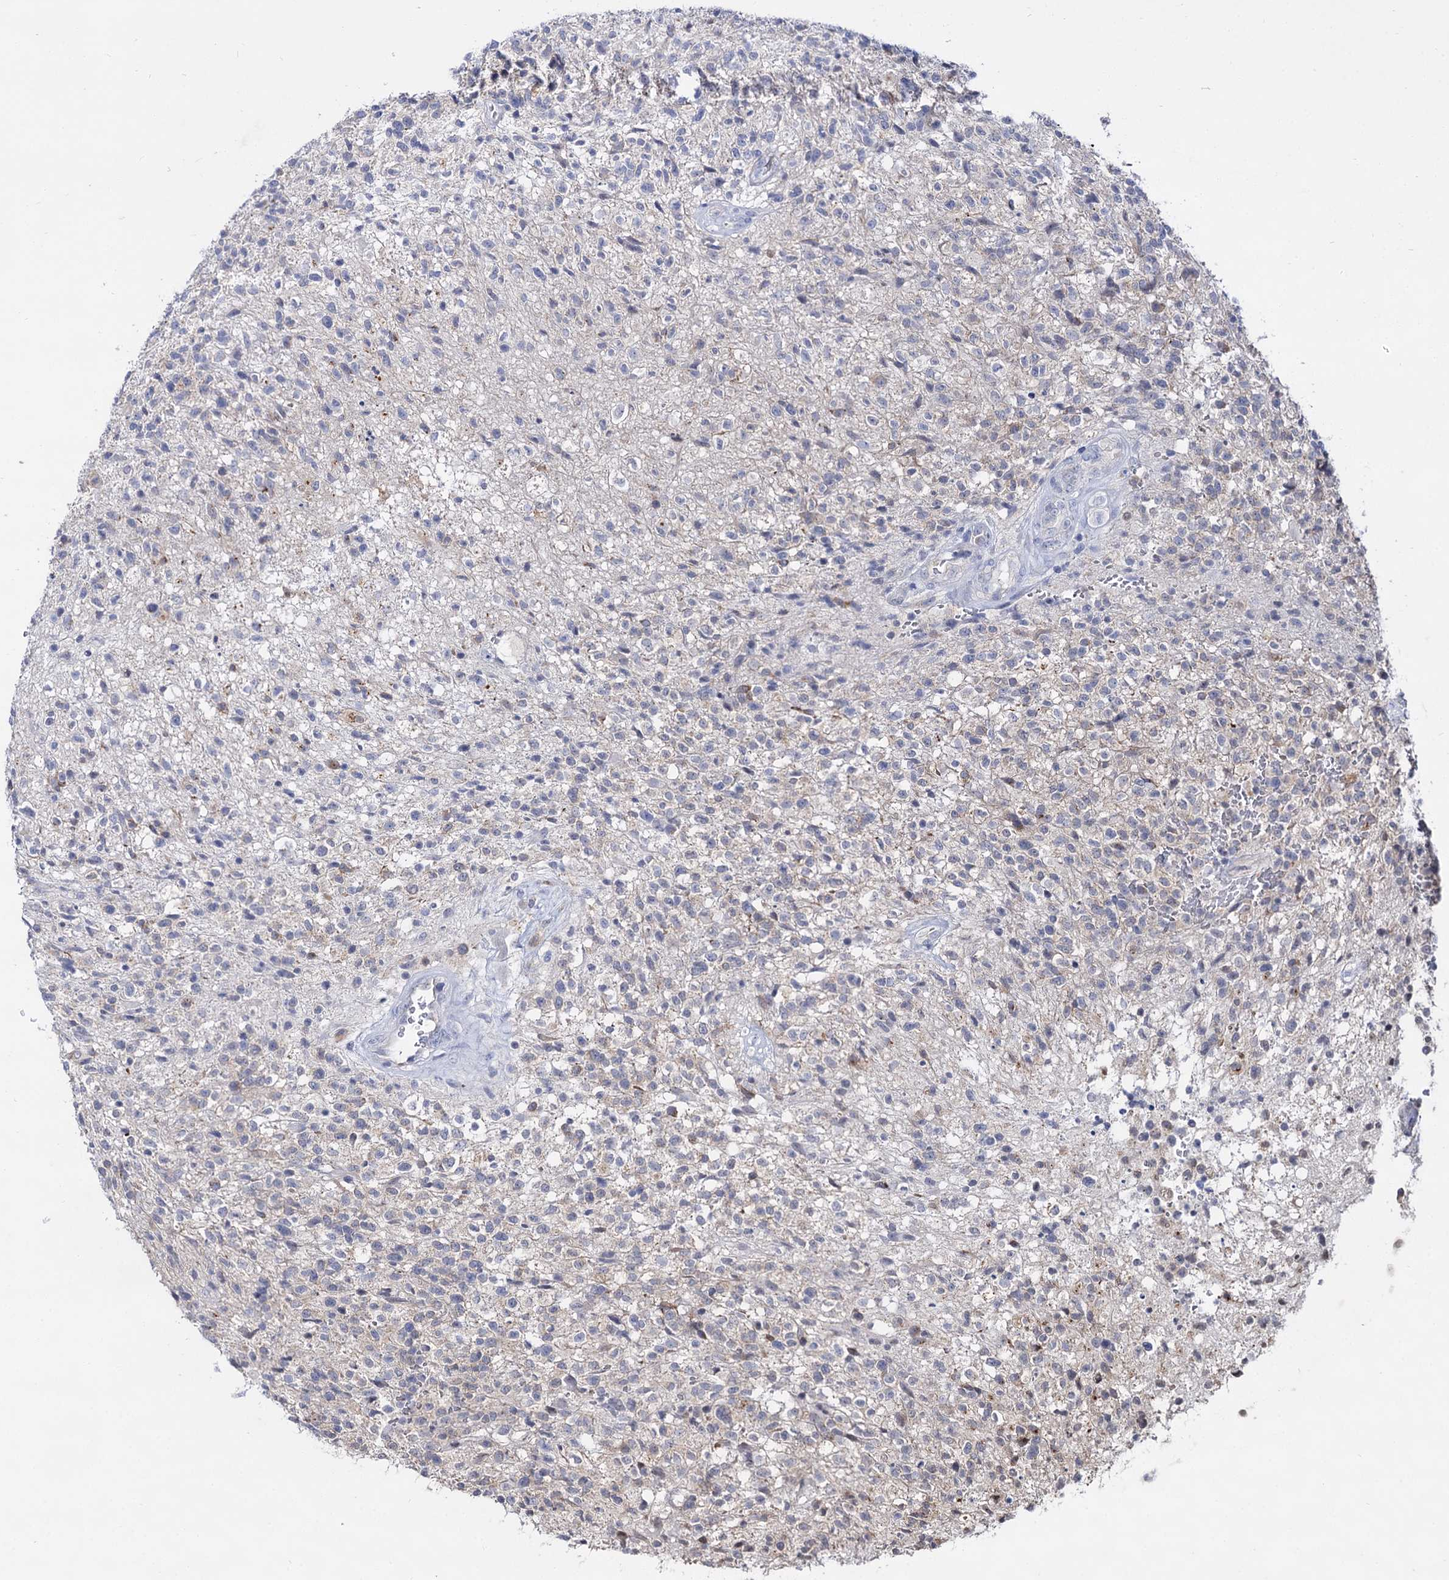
{"staining": {"intensity": "negative", "quantity": "none", "location": "none"}, "tissue": "glioma", "cell_type": "Tumor cells", "image_type": "cancer", "snomed": [{"axis": "morphology", "description": "Glioma, malignant, High grade"}, {"axis": "topography", "description": "Brain"}], "caption": "Immunohistochemical staining of human glioma displays no significant positivity in tumor cells.", "gene": "ARFIP2", "patient": {"sex": "male", "age": 56}}